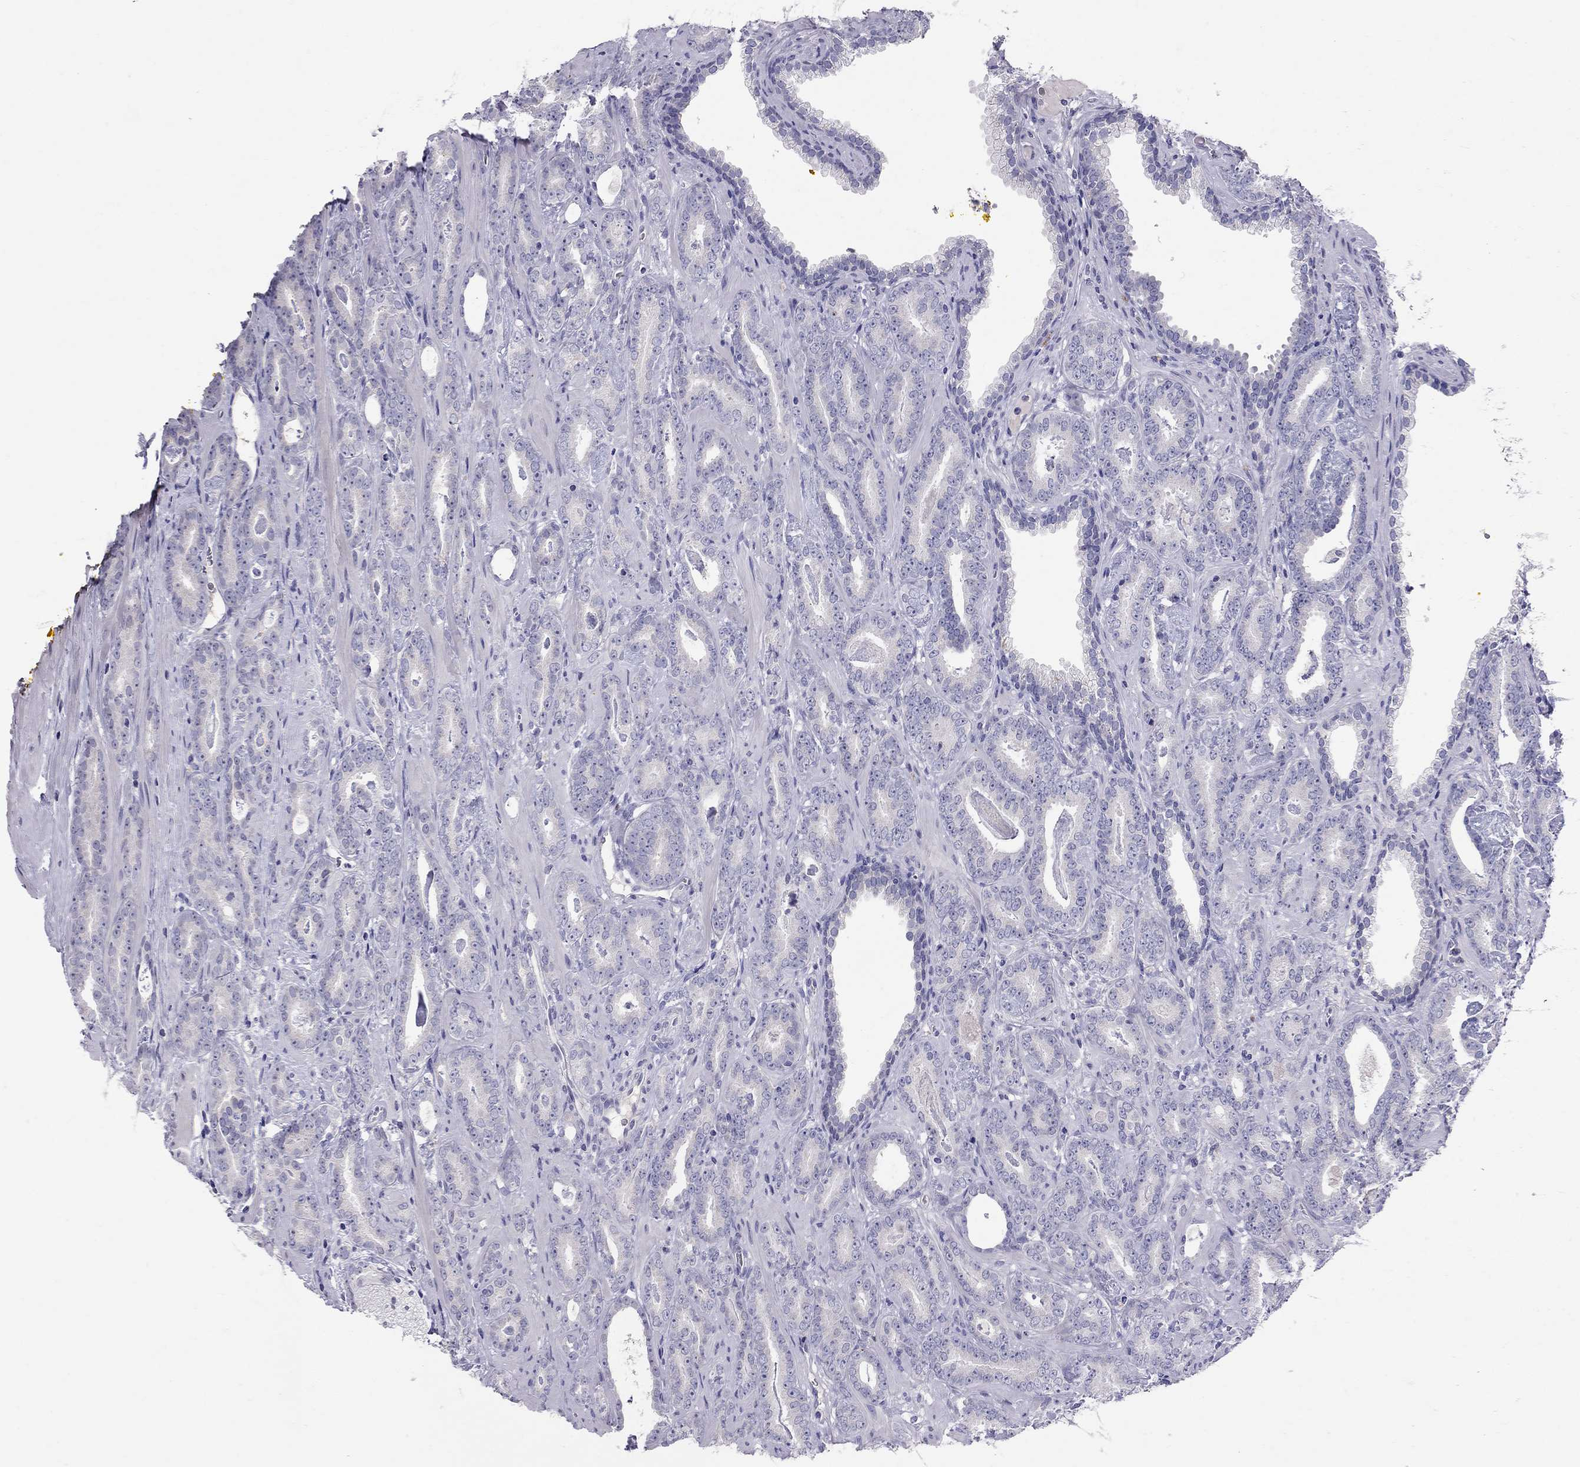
{"staining": {"intensity": "negative", "quantity": "none", "location": "none"}, "tissue": "prostate cancer", "cell_type": "Tumor cells", "image_type": "cancer", "snomed": [{"axis": "morphology", "description": "Adenocarcinoma, Medium grade"}, {"axis": "topography", "description": "Prostate and seminal vesicle, NOS"}, {"axis": "topography", "description": "Prostate"}], "caption": "Immunohistochemical staining of human prostate cancer shows no significant staining in tumor cells.", "gene": "MUC16", "patient": {"sex": "male", "age": 54}}